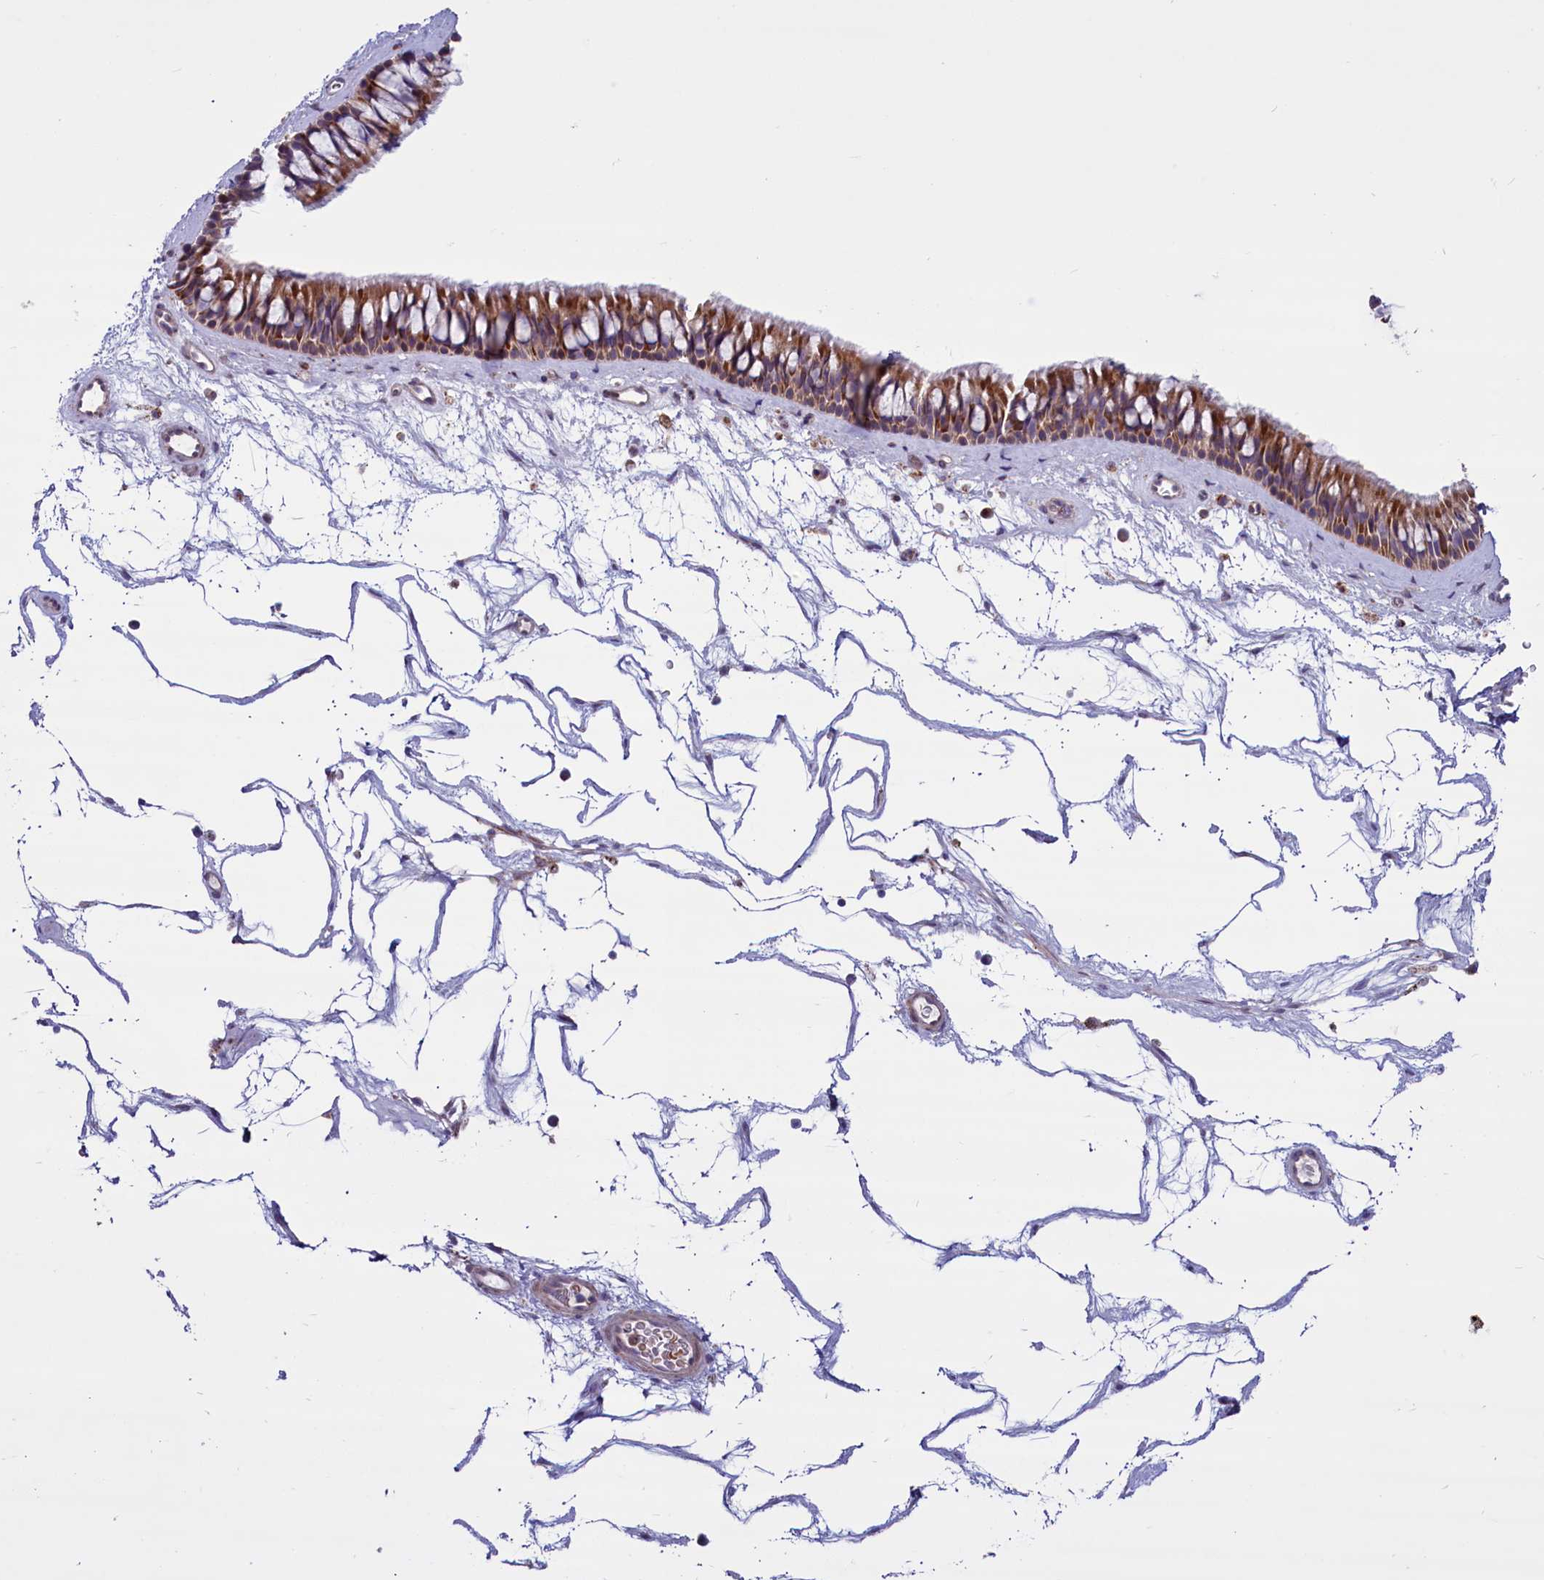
{"staining": {"intensity": "moderate", "quantity": ">75%", "location": "cytoplasmic/membranous"}, "tissue": "nasopharynx", "cell_type": "Respiratory epithelial cells", "image_type": "normal", "snomed": [{"axis": "morphology", "description": "Normal tissue, NOS"}, {"axis": "topography", "description": "Nasopharynx"}], "caption": "This photomicrograph demonstrates IHC staining of benign human nasopharynx, with medium moderate cytoplasmic/membranous positivity in approximately >75% of respiratory epithelial cells.", "gene": "MIEF2", "patient": {"sex": "male", "age": 64}}